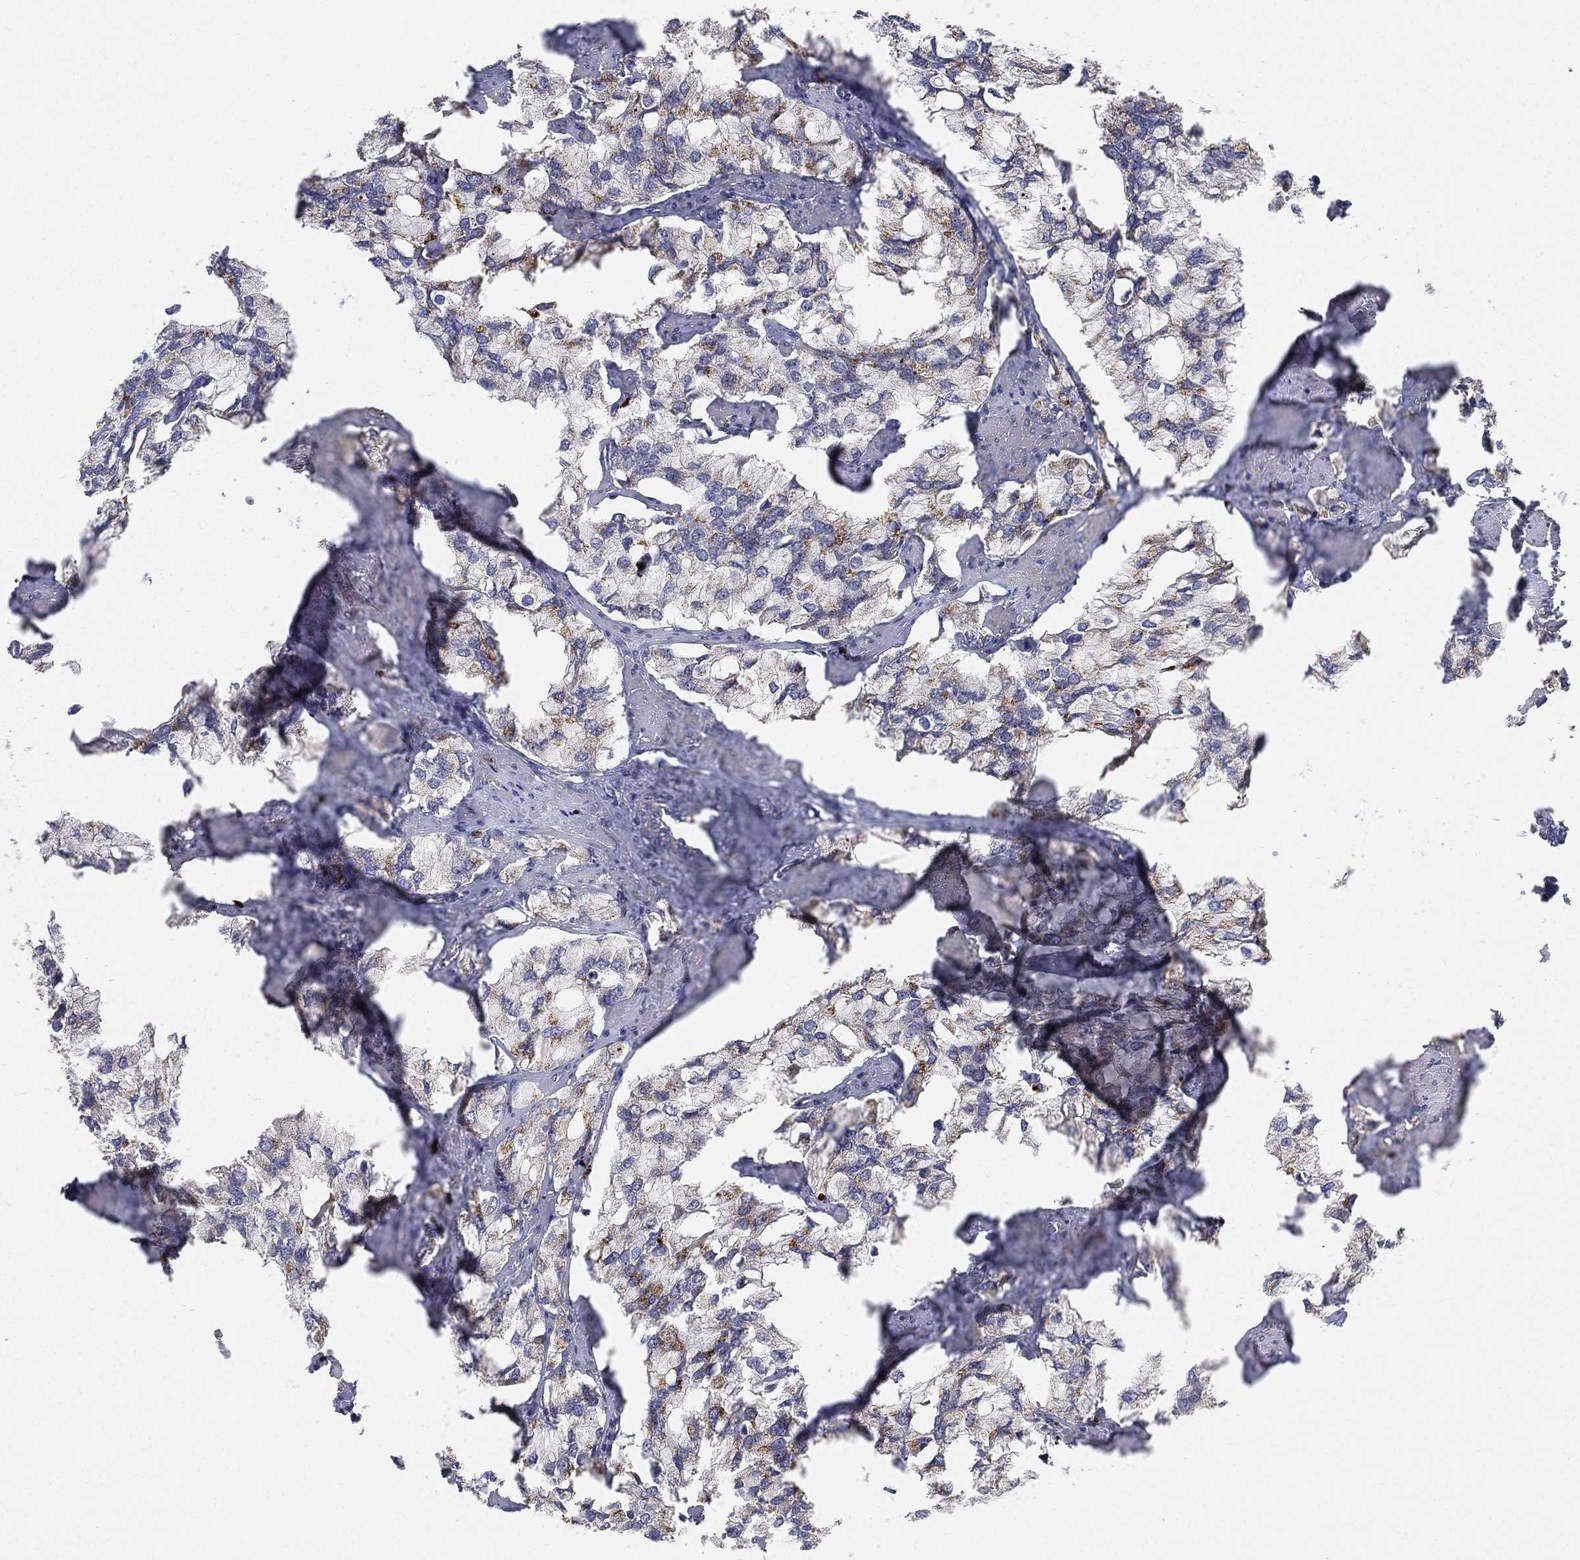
{"staining": {"intensity": "strong", "quantity": ">75%", "location": "cytoplasmic/membranous"}, "tissue": "prostate cancer", "cell_type": "Tumor cells", "image_type": "cancer", "snomed": [{"axis": "morphology", "description": "Adenocarcinoma, NOS"}, {"axis": "topography", "description": "Prostate and seminal vesicle, NOS"}, {"axis": "topography", "description": "Prostate"}], "caption": "The immunohistochemical stain labels strong cytoplasmic/membranous staining in tumor cells of prostate cancer (adenocarcinoma) tissue.", "gene": "CTSL", "patient": {"sex": "male", "age": 64}}